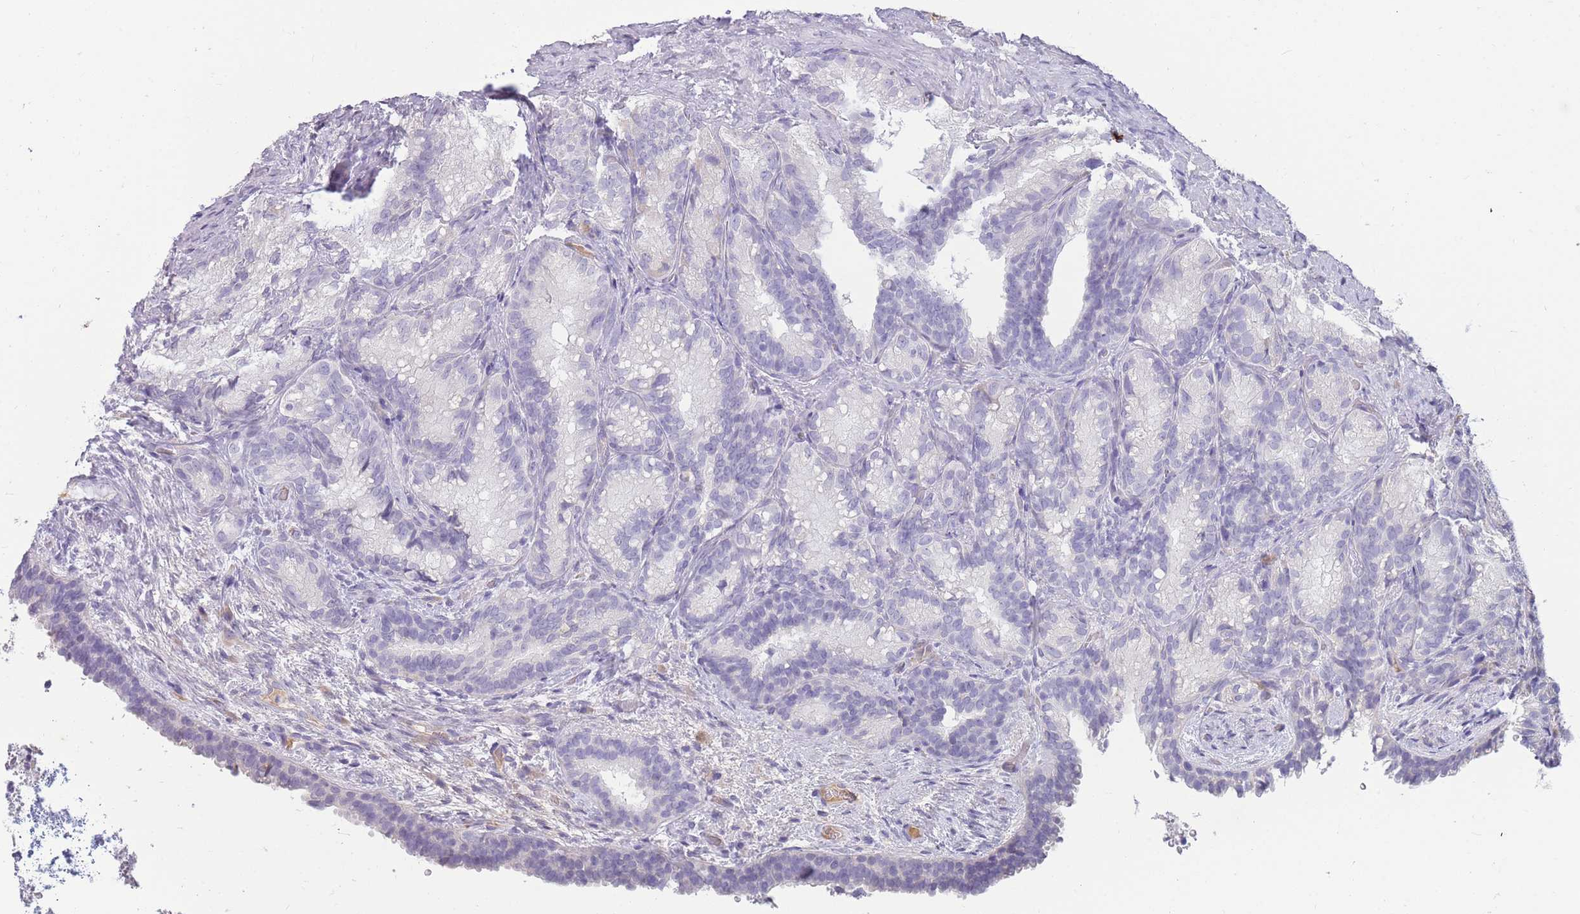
{"staining": {"intensity": "negative", "quantity": "none", "location": "none"}, "tissue": "seminal vesicle", "cell_type": "Glandular cells", "image_type": "normal", "snomed": [{"axis": "morphology", "description": "Normal tissue, NOS"}, {"axis": "topography", "description": "Seminal veicle"}], "caption": "Immunohistochemistry histopathology image of normal seminal vesicle stained for a protein (brown), which exhibits no staining in glandular cells. (Stains: DAB (3,3'-diaminobenzidine) immunohistochemistry with hematoxylin counter stain, Microscopy: brightfield microscopy at high magnification).", "gene": "TPSD1", "patient": {"sex": "male", "age": 58}}